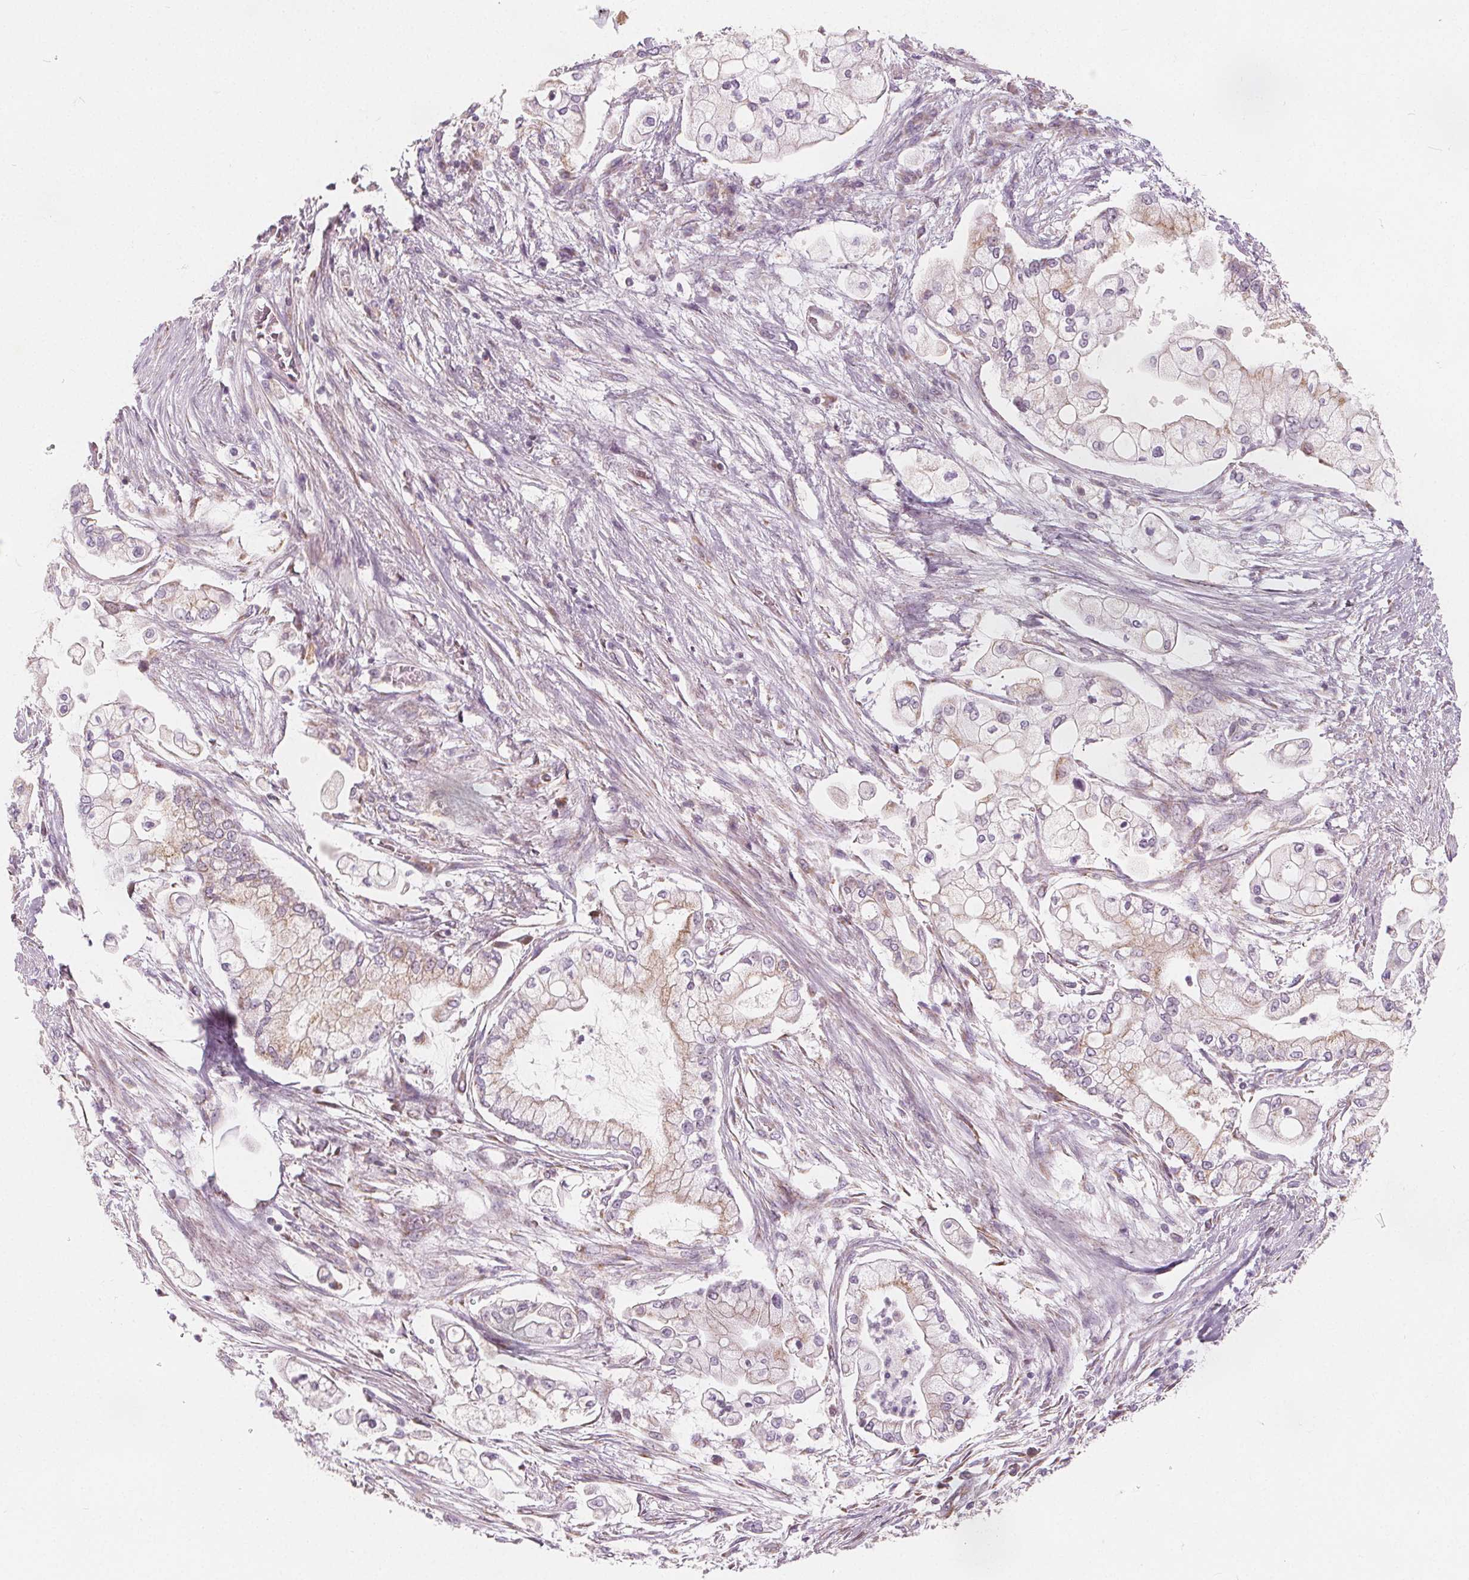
{"staining": {"intensity": "weak", "quantity": "25%-75%", "location": "cytoplasmic/membranous"}, "tissue": "pancreatic cancer", "cell_type": "Tumor cells", "image_type": "cancer", "snomed": [{"axis": "morphology", "description": "Adenocarcinoma, NOS"}, {"axis": "topography", "description": "Pancreas"}], "caption": "This photomicrograph displays immunohistochemistry (IHC) staining of pancreatic cancer, with low weak cytoplasmic/membranous staining in approximately 25%-75% of tumor cells.", "gene": "NUP210L", "patient": {"sex": "female", "age": 69}}